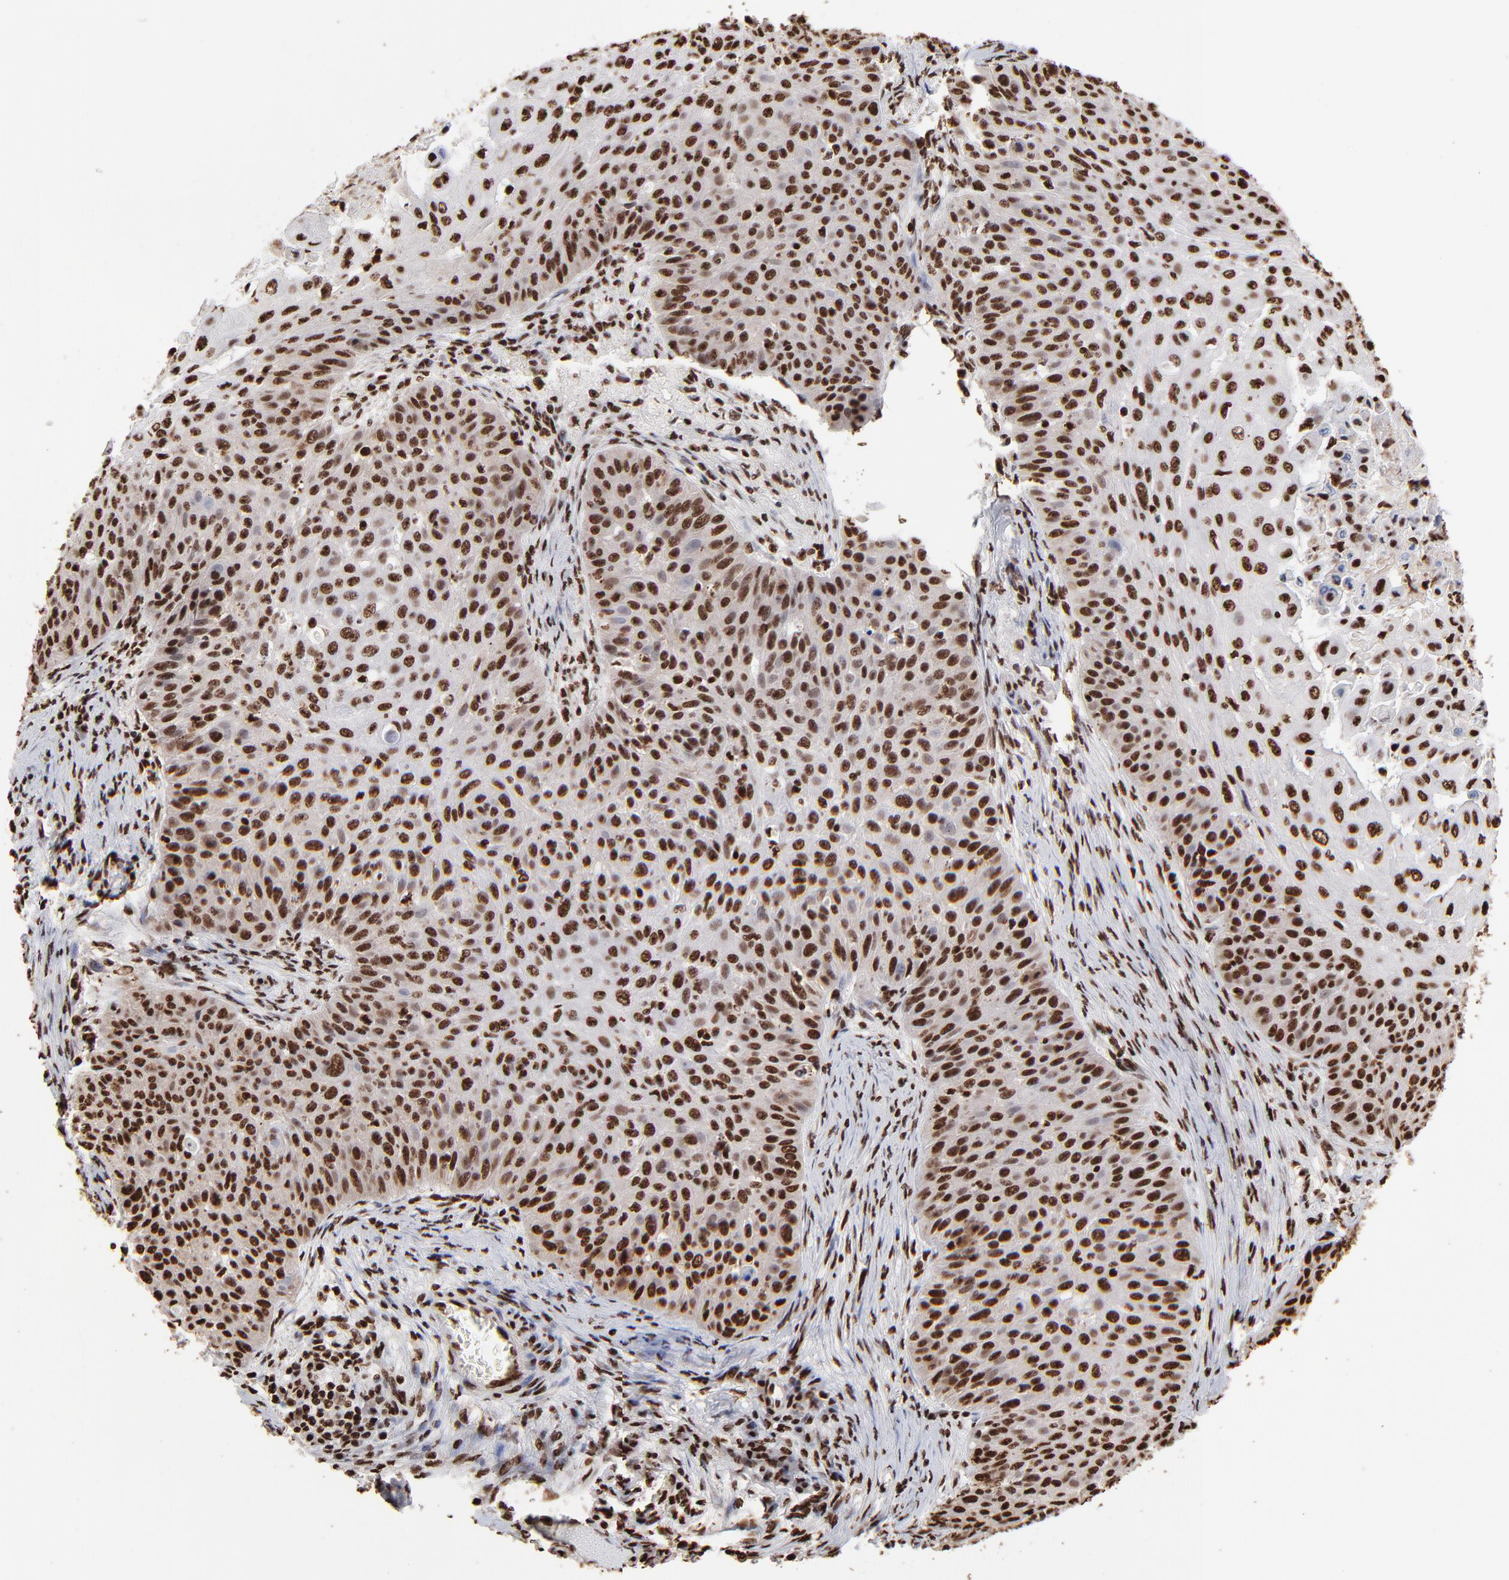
{"staining": {"intensity": "strong", "quantity": ">75%", "location": "nuclear"}, "tissue": "skin cancer", "cell_type": "Tumor cells", "image_type": "cancer", "snomed": [{"axis": "morphology", "description": "Squamous cell carcinoma, NOS"}, {"axis": "topography", "description": "Skin"}], "caption": "This micrograph exhibits skin cancer stained with immunohistochemistry to label a protein in brown. The nuclear of tumor cells show strong positivity for the protein. Nuclei are counter-stained blue.", "gene": "ZNF544", "patient": {"sex": "male", "age": 82}}